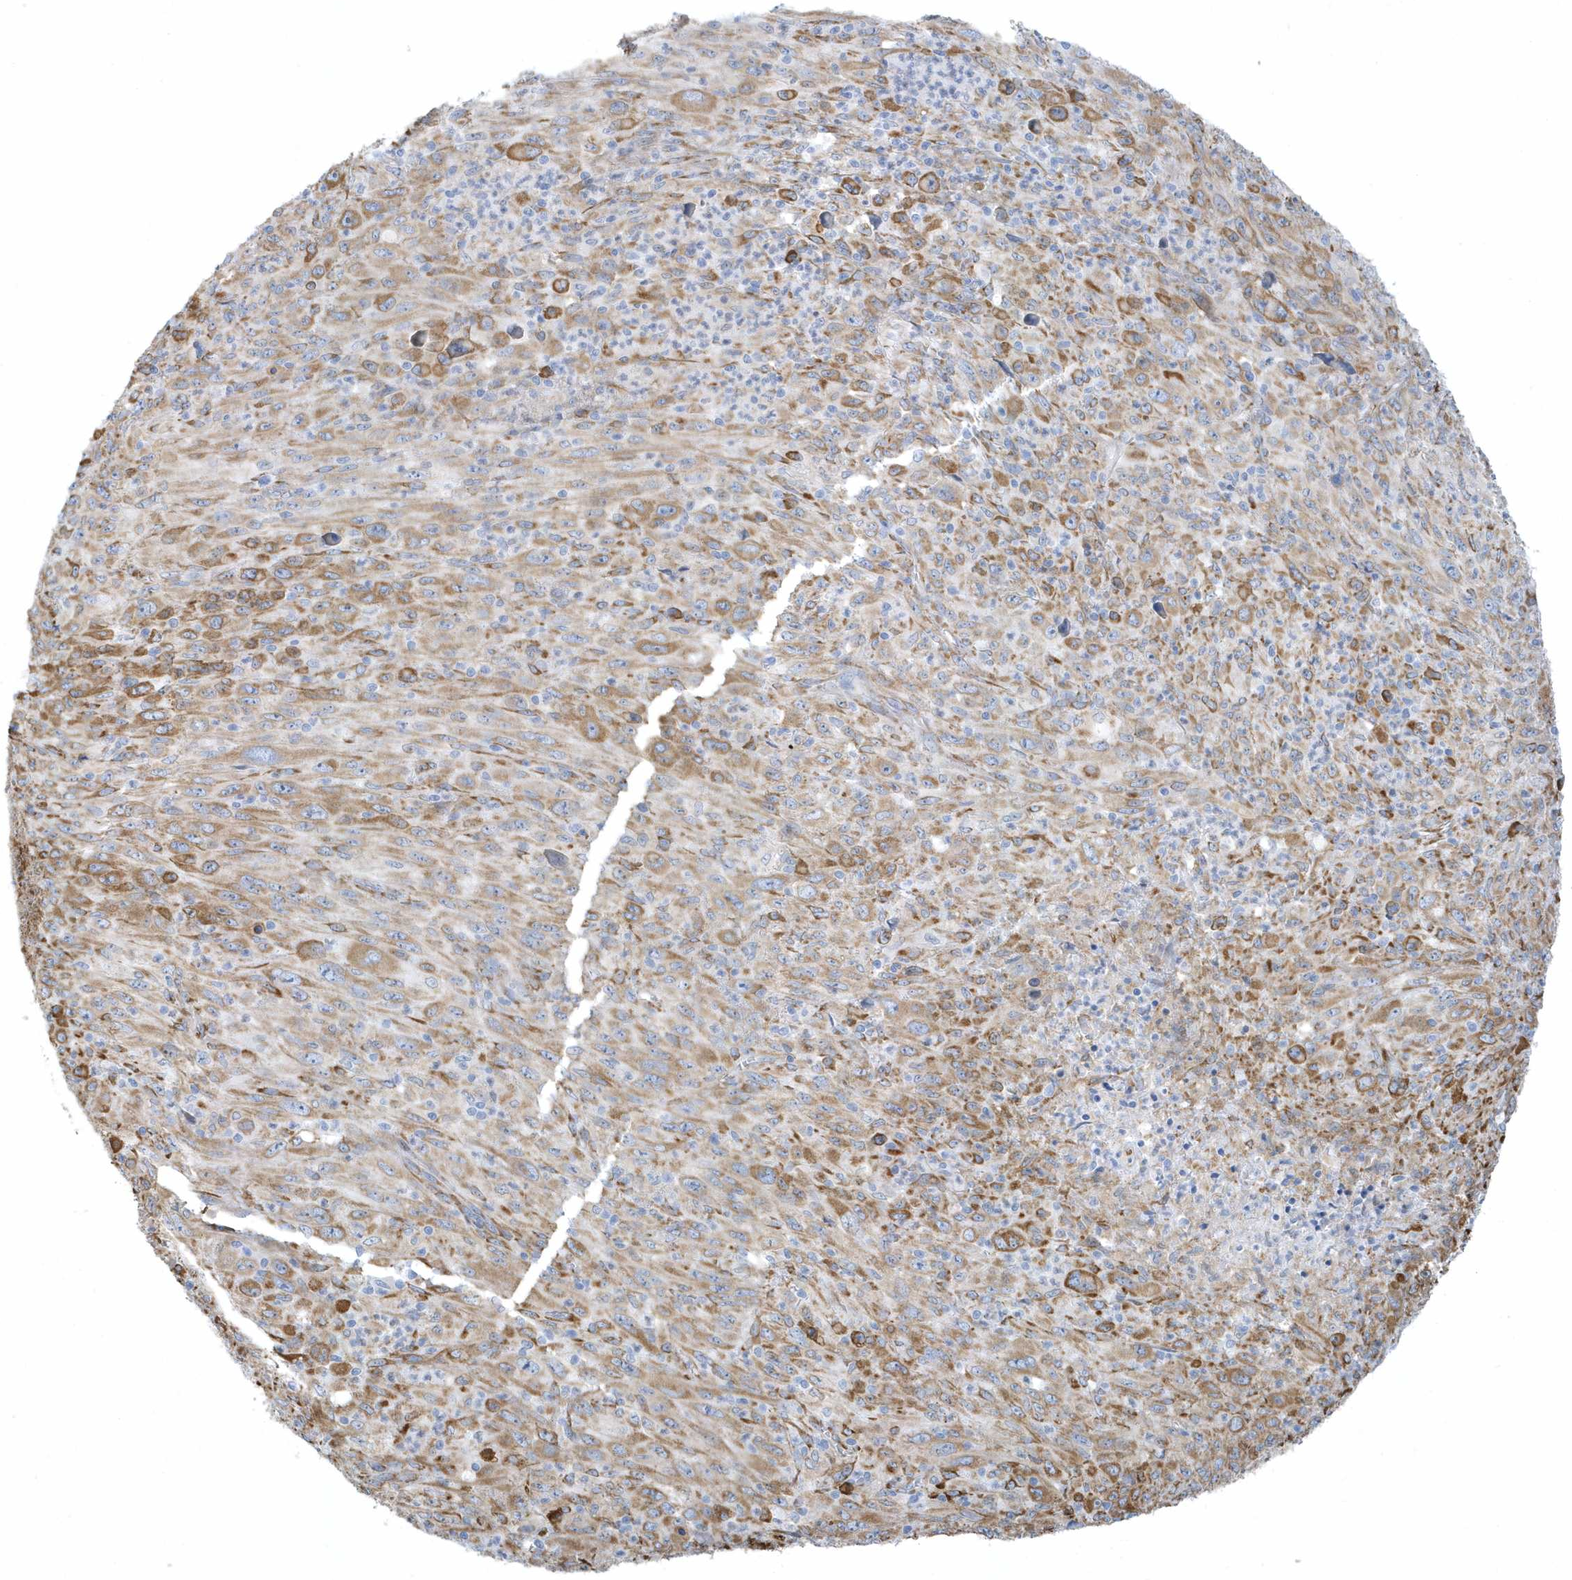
{"staining": {"intensity": "moderate", "quantity": "25%-75%", "location": "cytoplasmic/membranous"}, "tissue": "melanoma", "cell_type": "Tumor cells", "image_type": "cancer", "snomed": [{"axis": "morphology", "description": "Malignant melanoma, Metastatic site"}, {"axis": "topography", "description": "Skin"}], "caption": "Human malignant melanoma (metastatic site) stained with a brown dye shows moderate cytoplasmic/membranous positive positivity in about 25%-75% of tumor cells.", "gene": "DCAF1", "patient": {"sex": "female", "age": 56}}